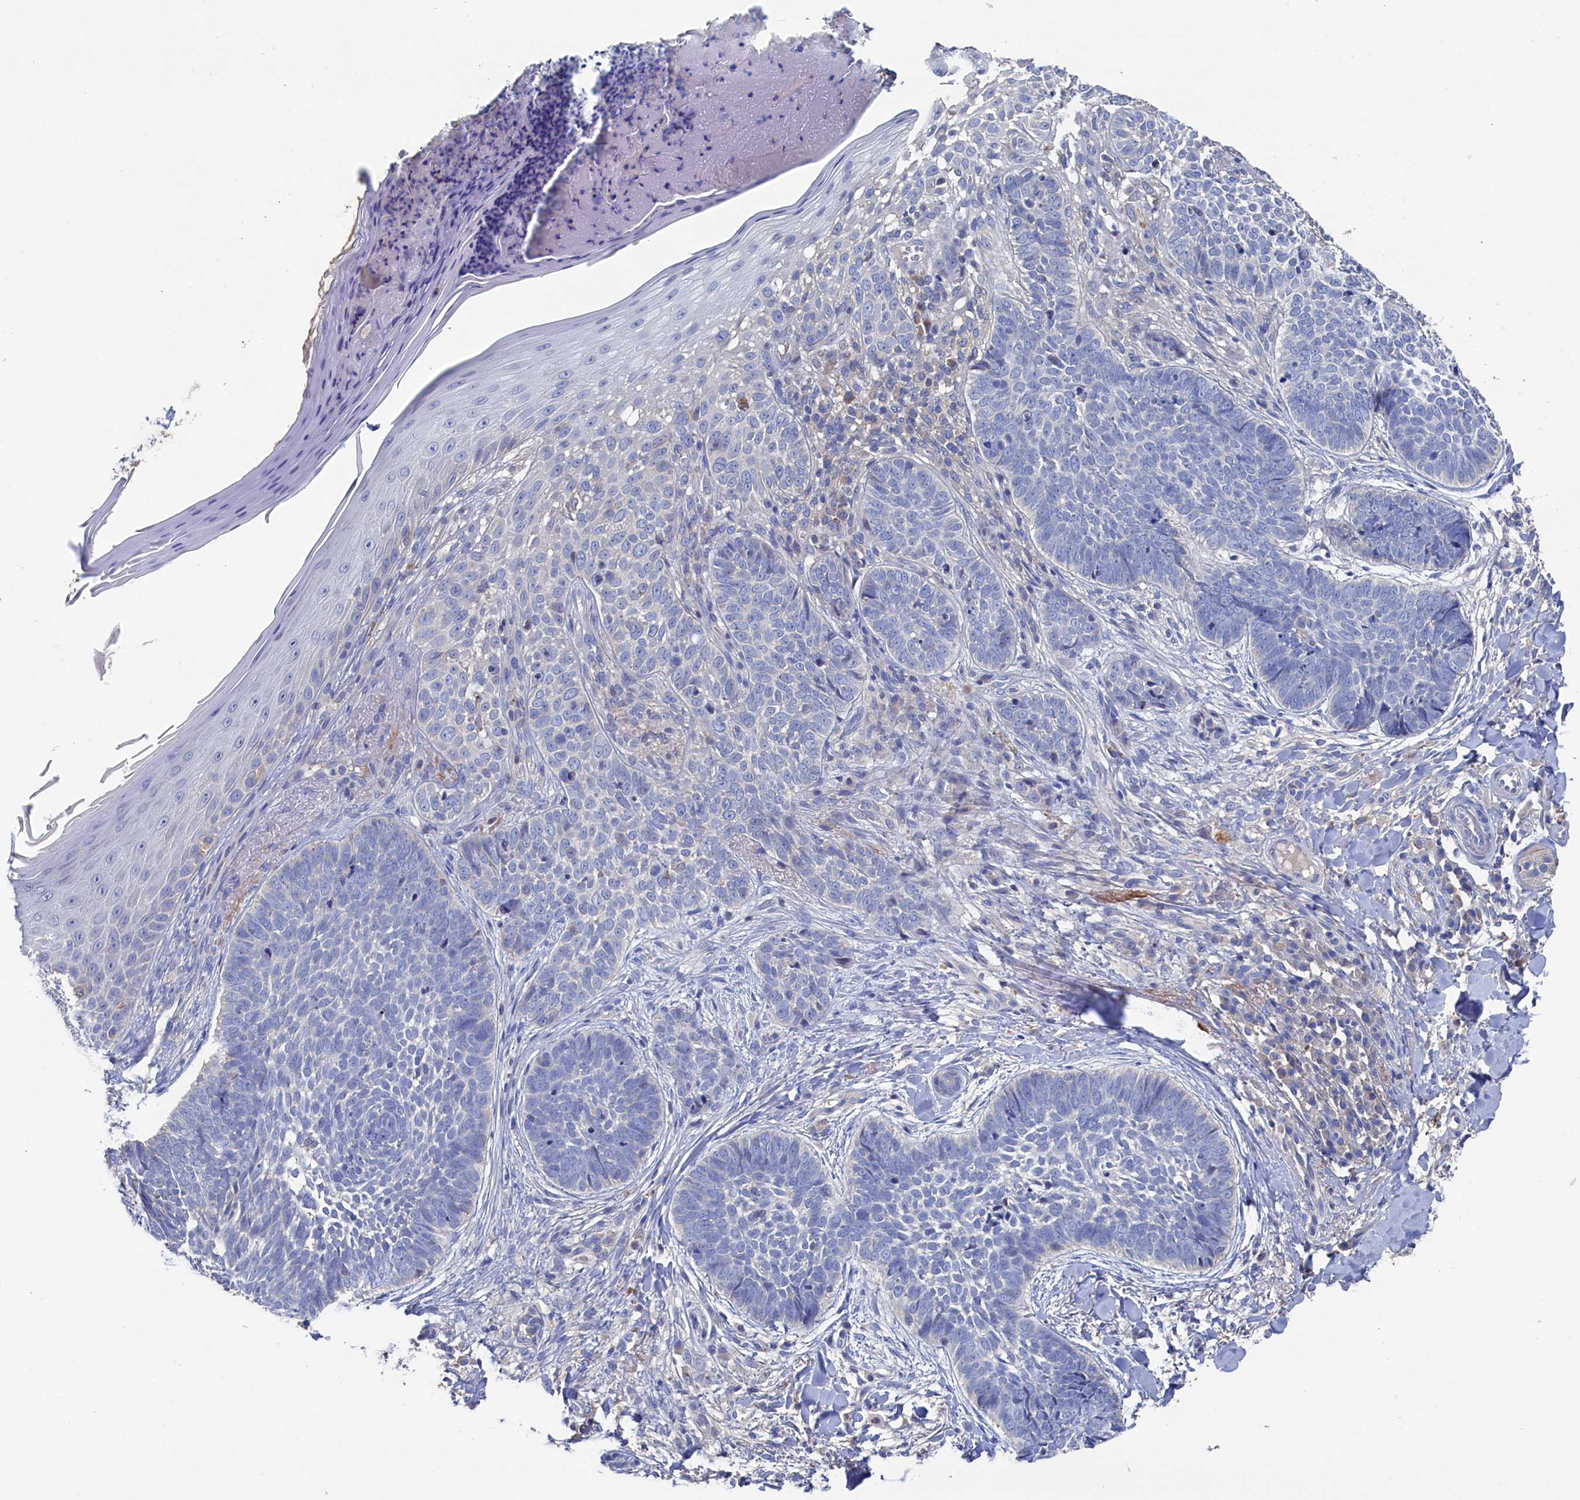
{"staining": {"intensity": "negative", "quantity": "none", "location": "none"}, "tissue": "skin cancer", "cell_type": "Tumor cells", "image_type": "cancer", "snomed": [{"axis": "morphology", "description": "Basal cell carcinoma"}, {"axis": "topography", "description": "Skin"}], "caption": "Skin cancer stained for a protein using IHC demonstrates no staining tumor cells.", "gene": "CBLIF", "patient": {"sex": "female", "age": 61}}